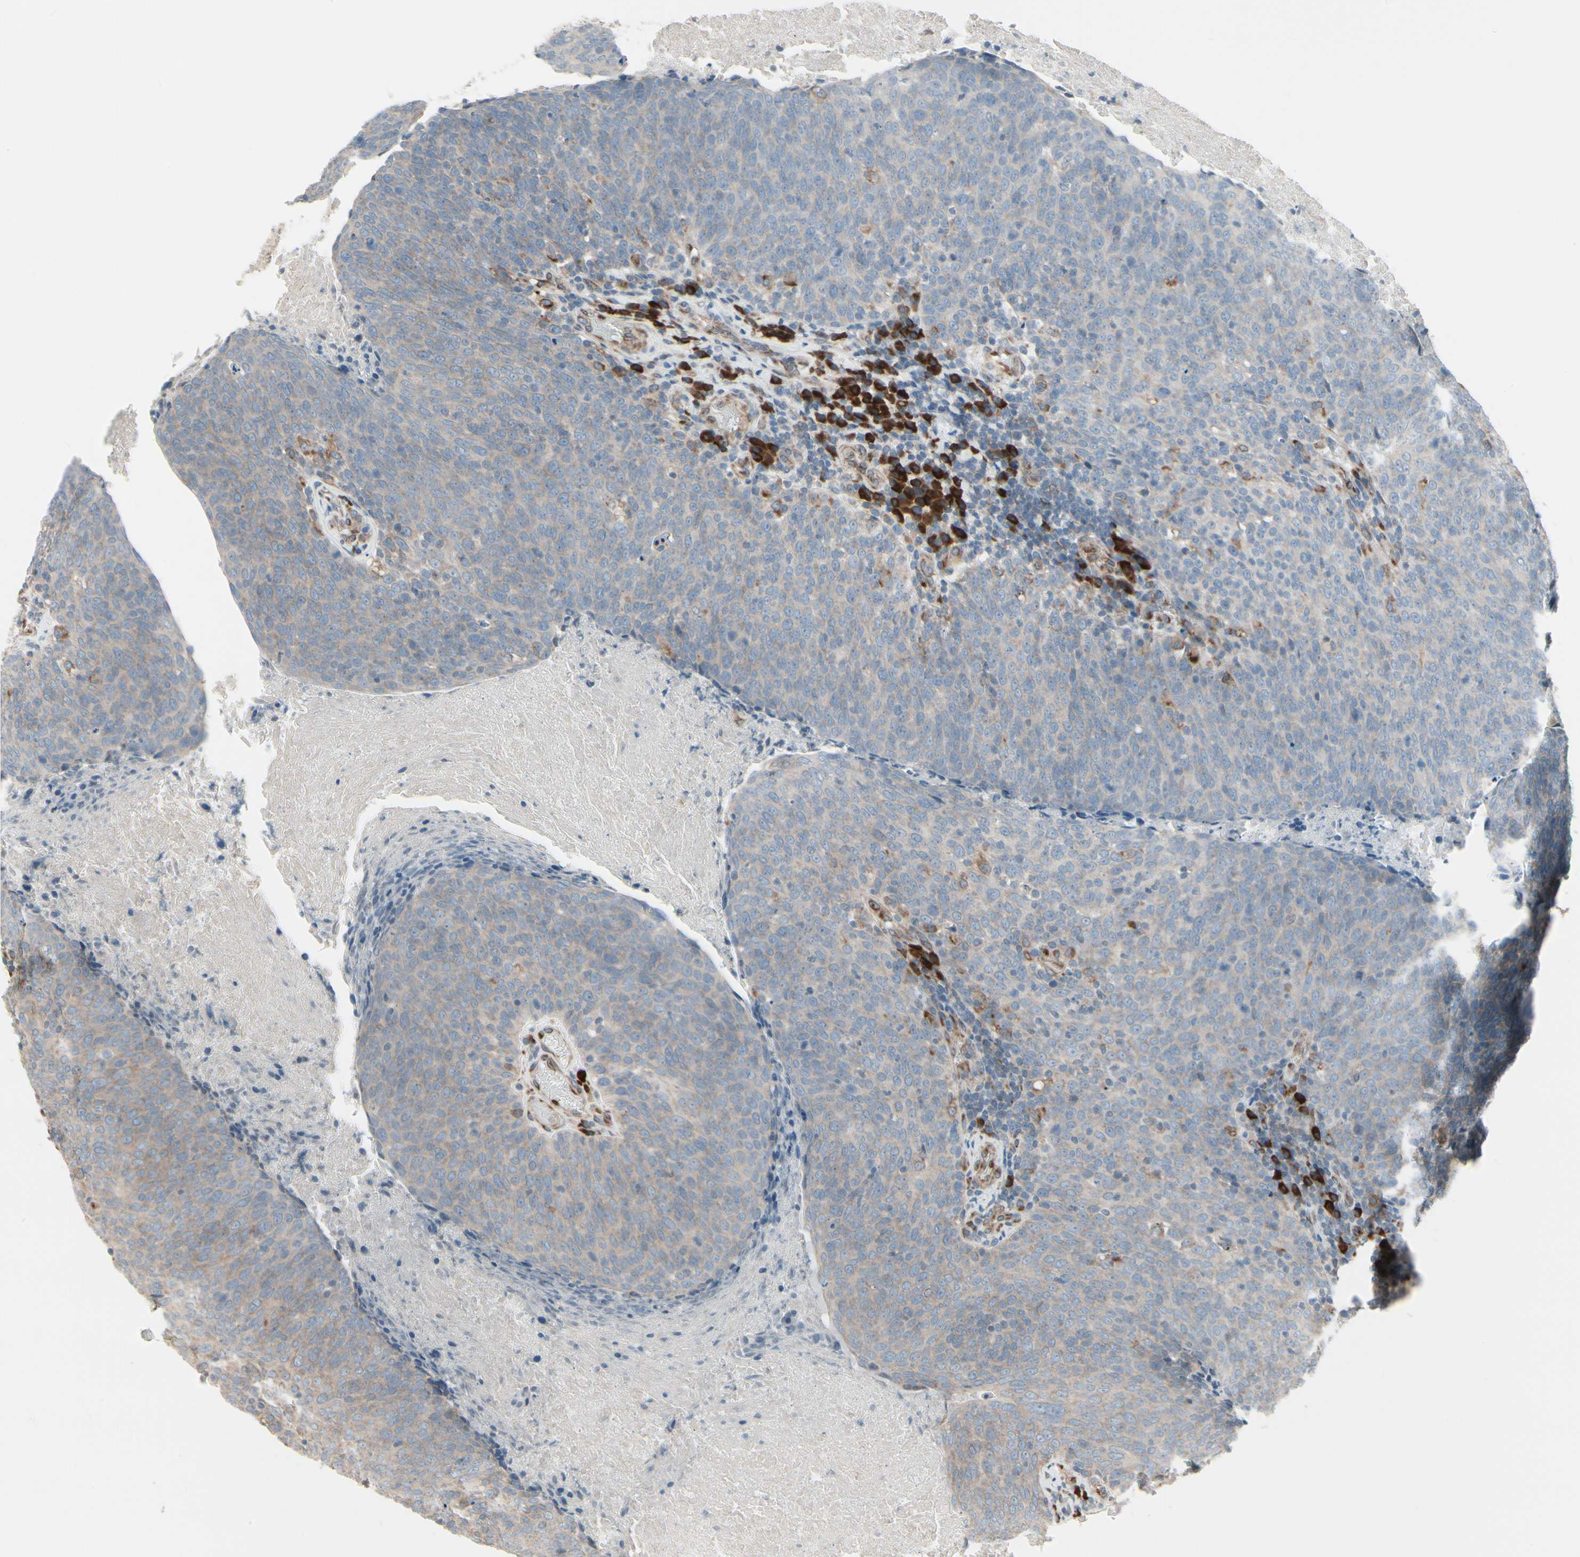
{"staining": {"intensity": "weak", "quantity": ">75%", "location": "cytoplasmic/membranous"}, "tissue": "head and neck cancer", "cell_type": "Tumor cells", "image_type": "cancer", "snomed": [{"axis": "morphology", "description": "Squamous cell carcinoma, NOS"}, {"axis": "morphology", "description": "Squamous cell carcinoma, metastatic, NOS"}, {"axis": "topography", "description": "Lymph node"}, {"axis": "topography", "description": "Head-Neck"}], "caption": "Weak cytoplasmic/membranous expression for a protein is present in approximately >75% of tumor cells of head and neck metastatic squamous cell carcinoma using IHC.", "gene": "FNDC3A", "patient": {"sex": "male", "age": 62}}